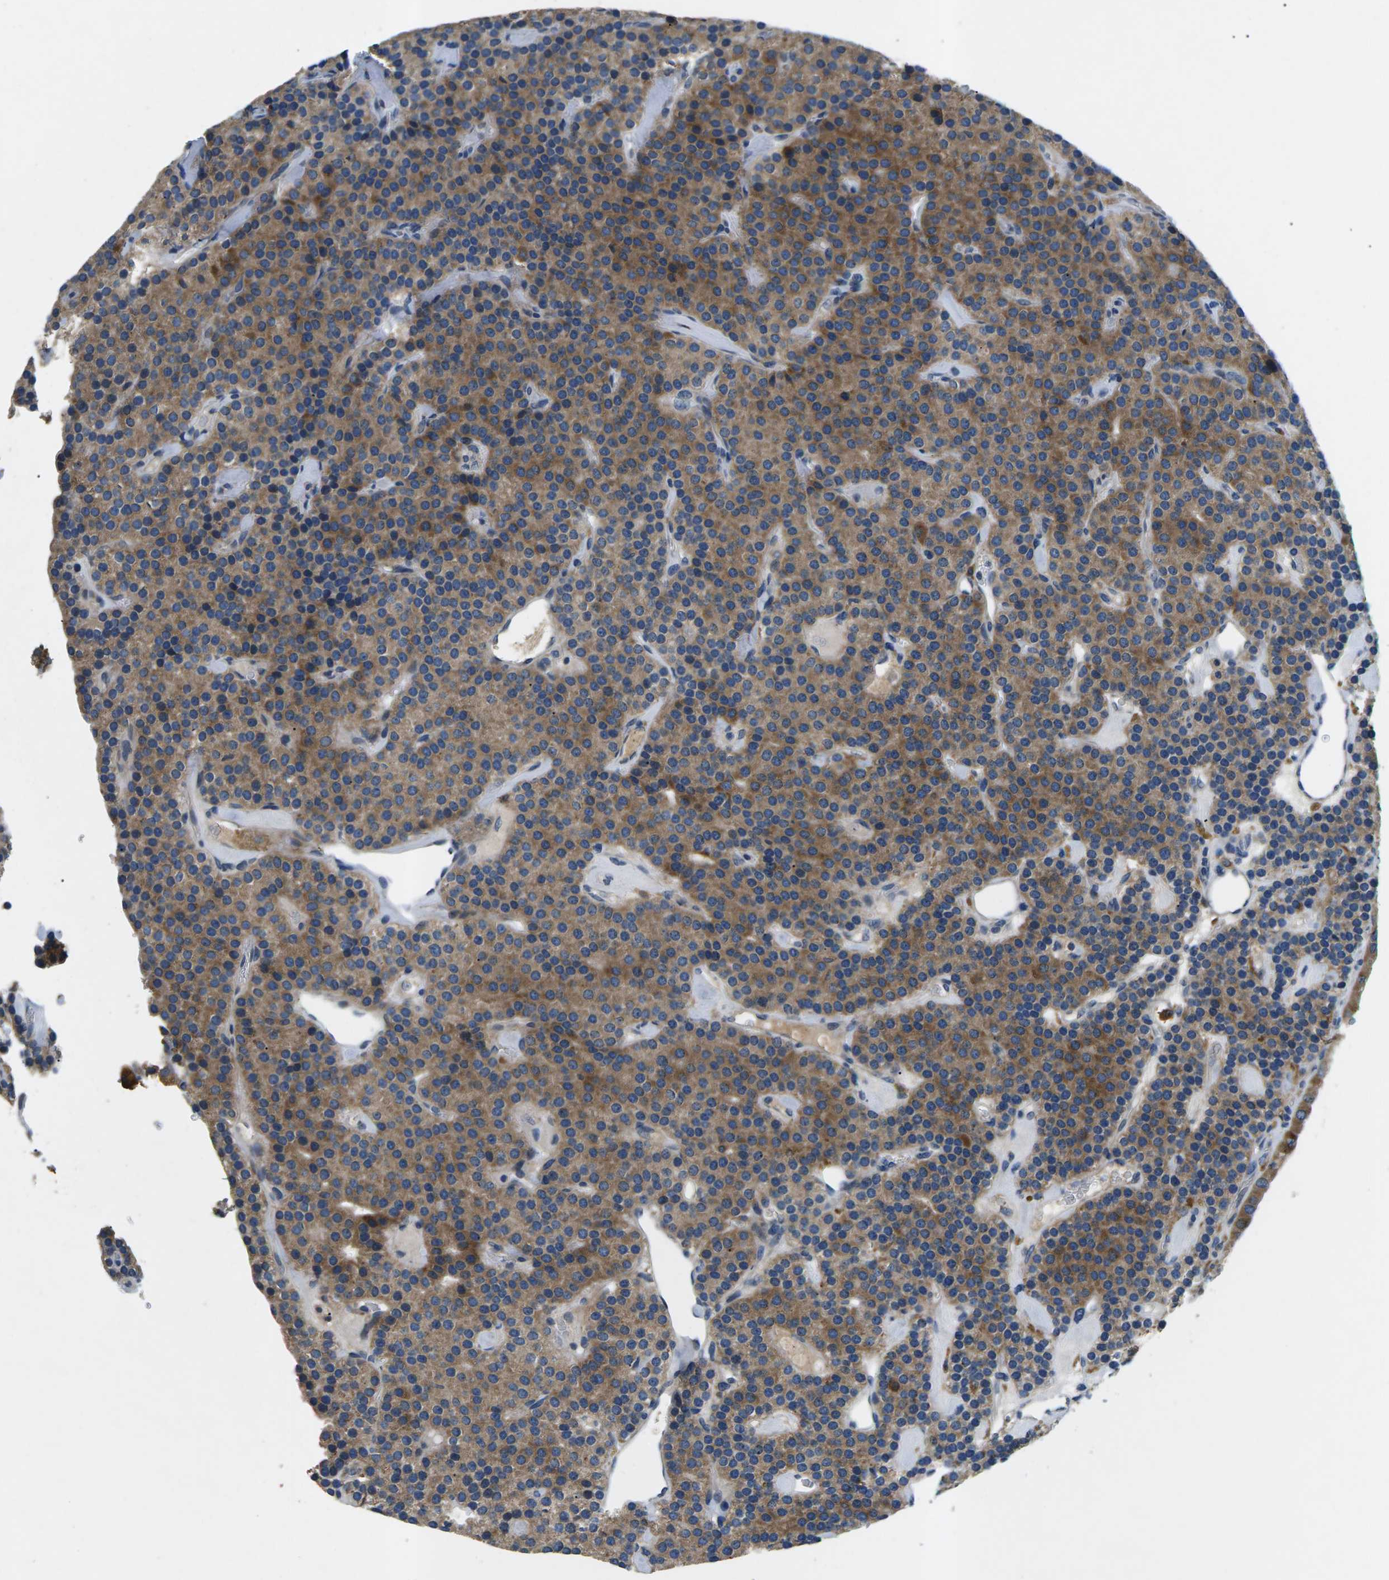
{"staining": {"intensity": "moderate", "quantity": "25%-75%", "location": "cytoplasmic/membranous"}, "tissue": "parathyroid gland", "cell_type": "Glandular cells", "image_type": "normal", "snomed": [{"axis": "morphology", "description": "Normal tissue, NOS"}, {"axis": "morphology", "description": "Adenoma, NOS"}, {"axis": "topography", "description": "Parathyroid gland"}], "caption": "Benign parathyroid gland reveals moderate cytoplasmic/membranous expression in approximately 25%-75% of glandular cells.", "gene": "ERGIC3", "patient": {"sex": "female", "age": 86}}